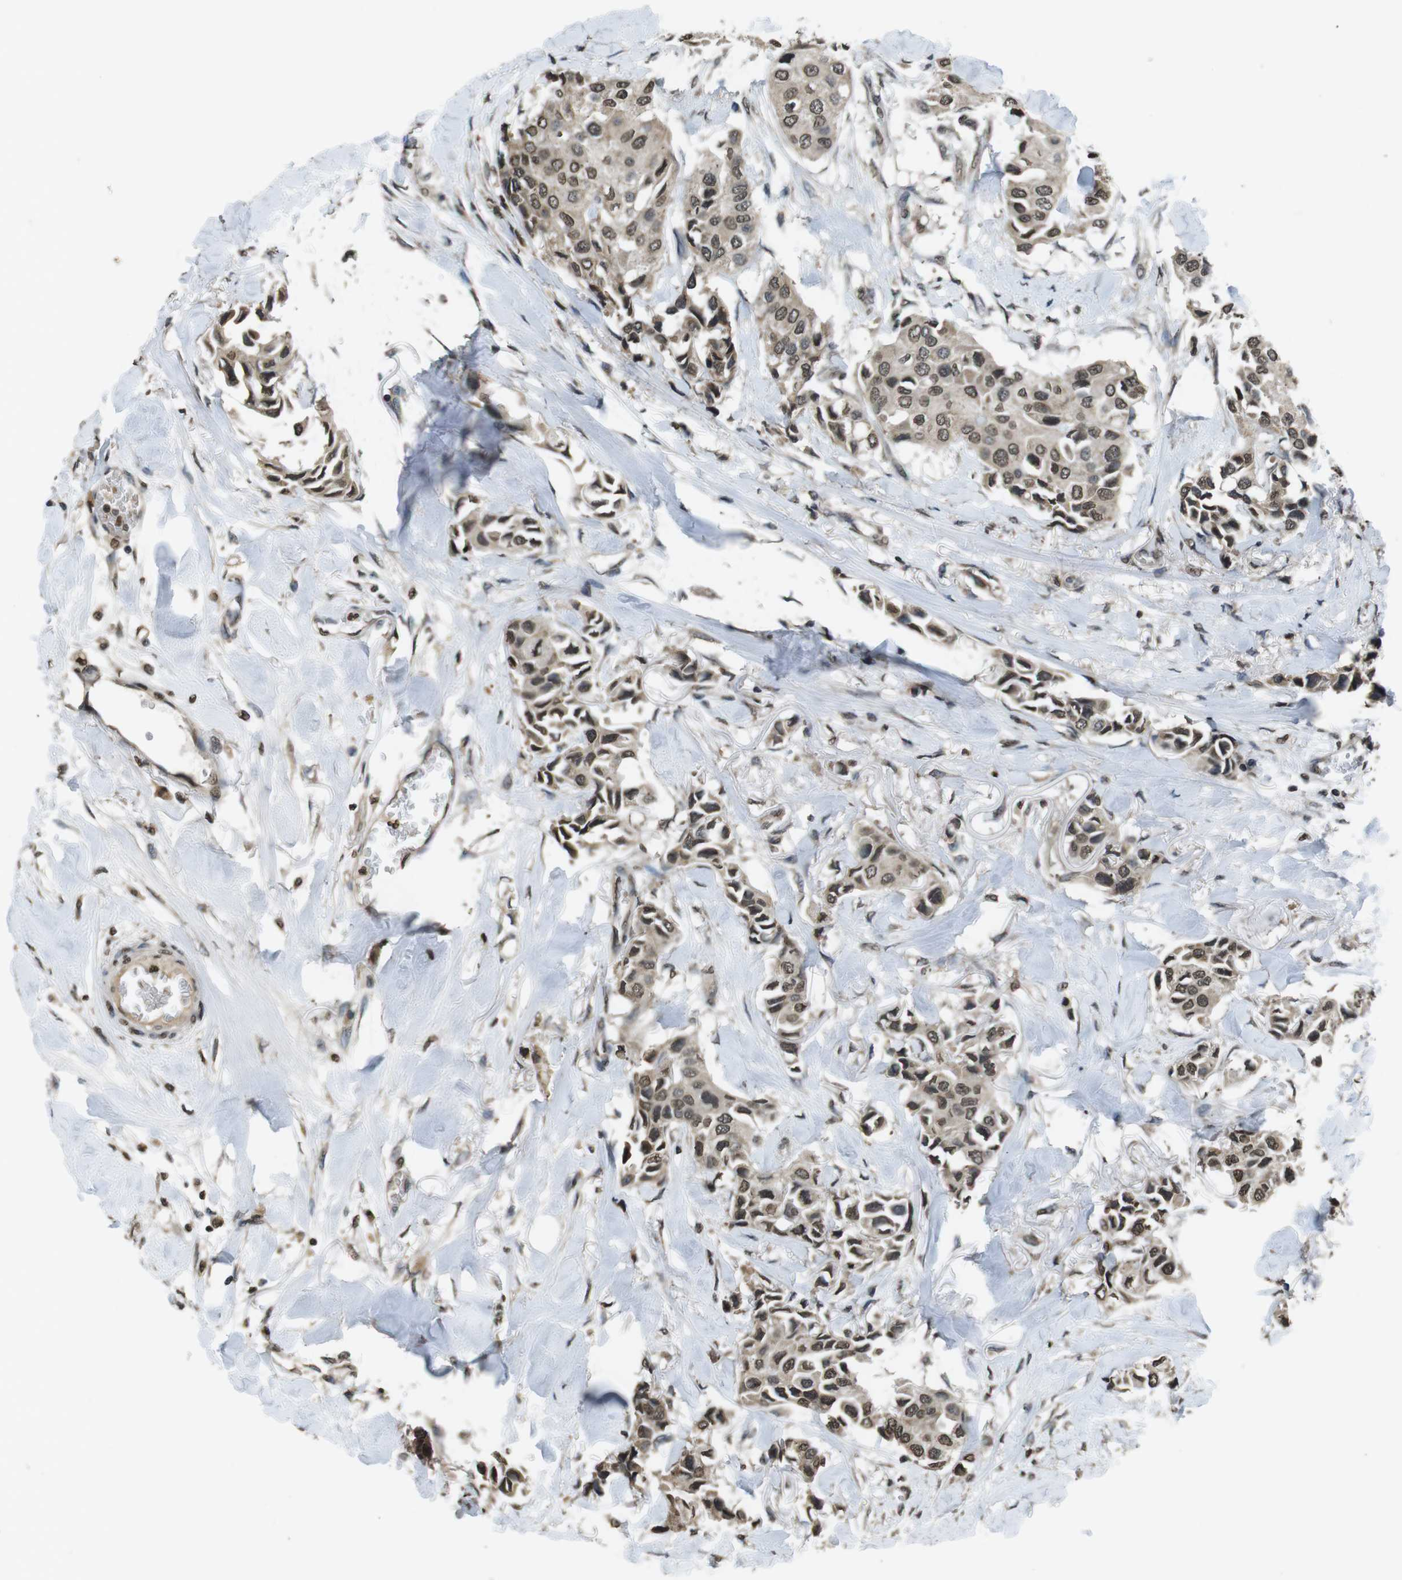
{"staining": {"intensity": "moderate", "quantity": ">75%", "location": "nuclear"}, "tissue": "breast cancer", "cell_type": "Tumor cells", "image_type": "cancer", "snomed": [{"axis": "morphology", "description": "Duct carcinoma"}, {"axis": "topography", "description": "Breast"}], "caption": "A brown stain labels moderate nuclear expression of a protein in human breast cancer tumor cells.", "gene": "MAF", "patient": {"sex": "female", "age": 80}}